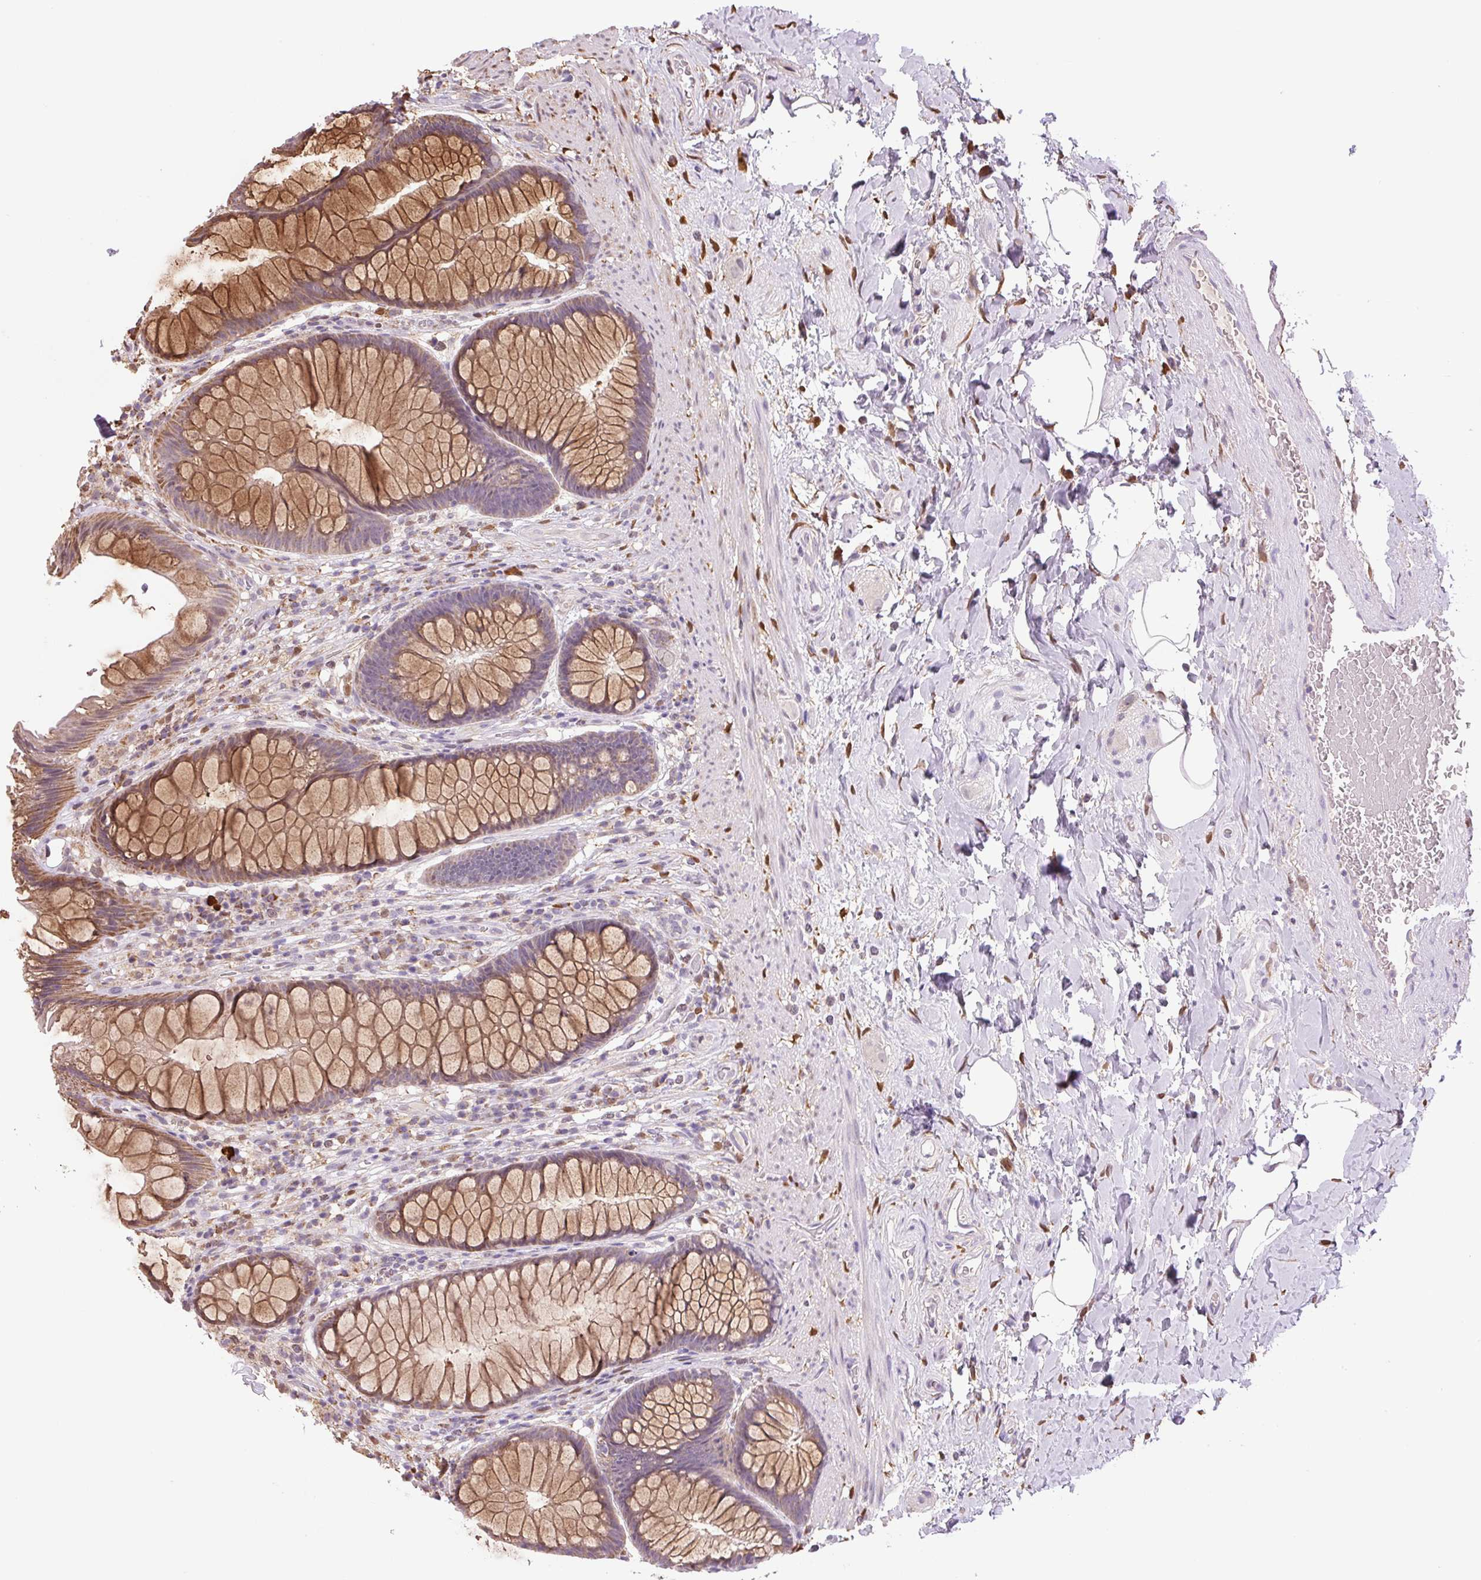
{"staining": {"intensity": "moderate", "quantity": ">75%", "location": "cytoplasmic/membranous"}, "tissue": "rectum", "cell_type": "Glandular cells", "image_type": "normal", "snomed": [{"axis": "morphology", "description": "Normal tissue, NOS"}, {"axis": "topography", "description": "Rectum"}], "caption": "Glandular cells show moderate cytoplasmic/membranous staining in approximately >75% of cells in normal rectum. The protein of interest is shown in brown color, while the nuclei are stained blue.", "gene": "SGF29", "patient": {"sex": "male", "age": 53}}